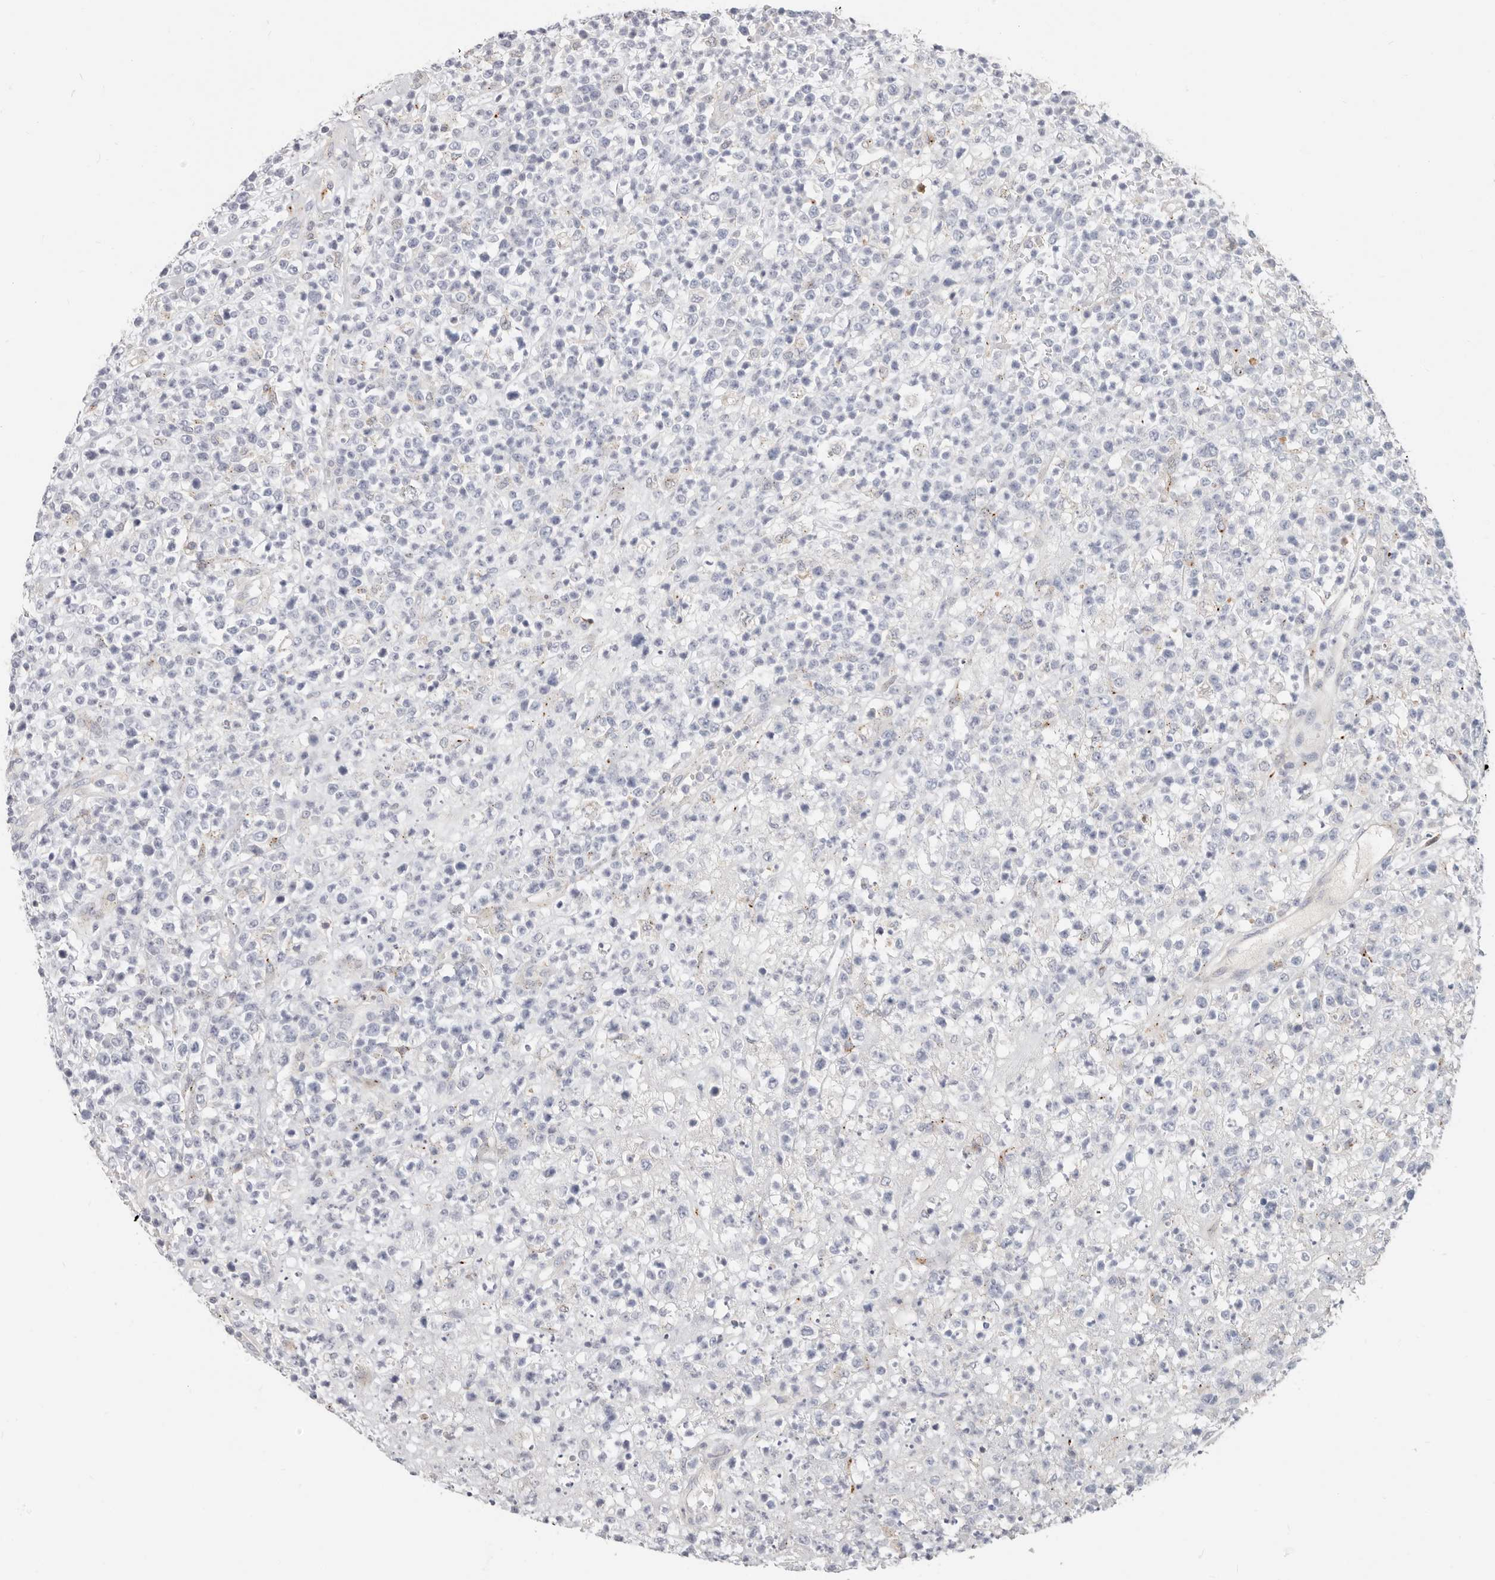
{"staining": {"intensity": "negative", "quantity": "none", "location": "none"}, "tissue": "lymphoma", "cell_type": "Tumor cells", "image_type": "cancer", "snomed": [{"axis": "morphology", "description": "Malignant lymphoma, non-Hodgkin's type, High grade"}, {"axis": "topography", "description": "Colon"}], "caption": "Human malignant lymphoma, non-Hodgkin's type (high-grade) stained for a protein using immunohistochemistry (IHC) exhibits no positivity in tumor cells.", "gene": "ZRANB1", "patient": {"sex": "female", "age": 53}}